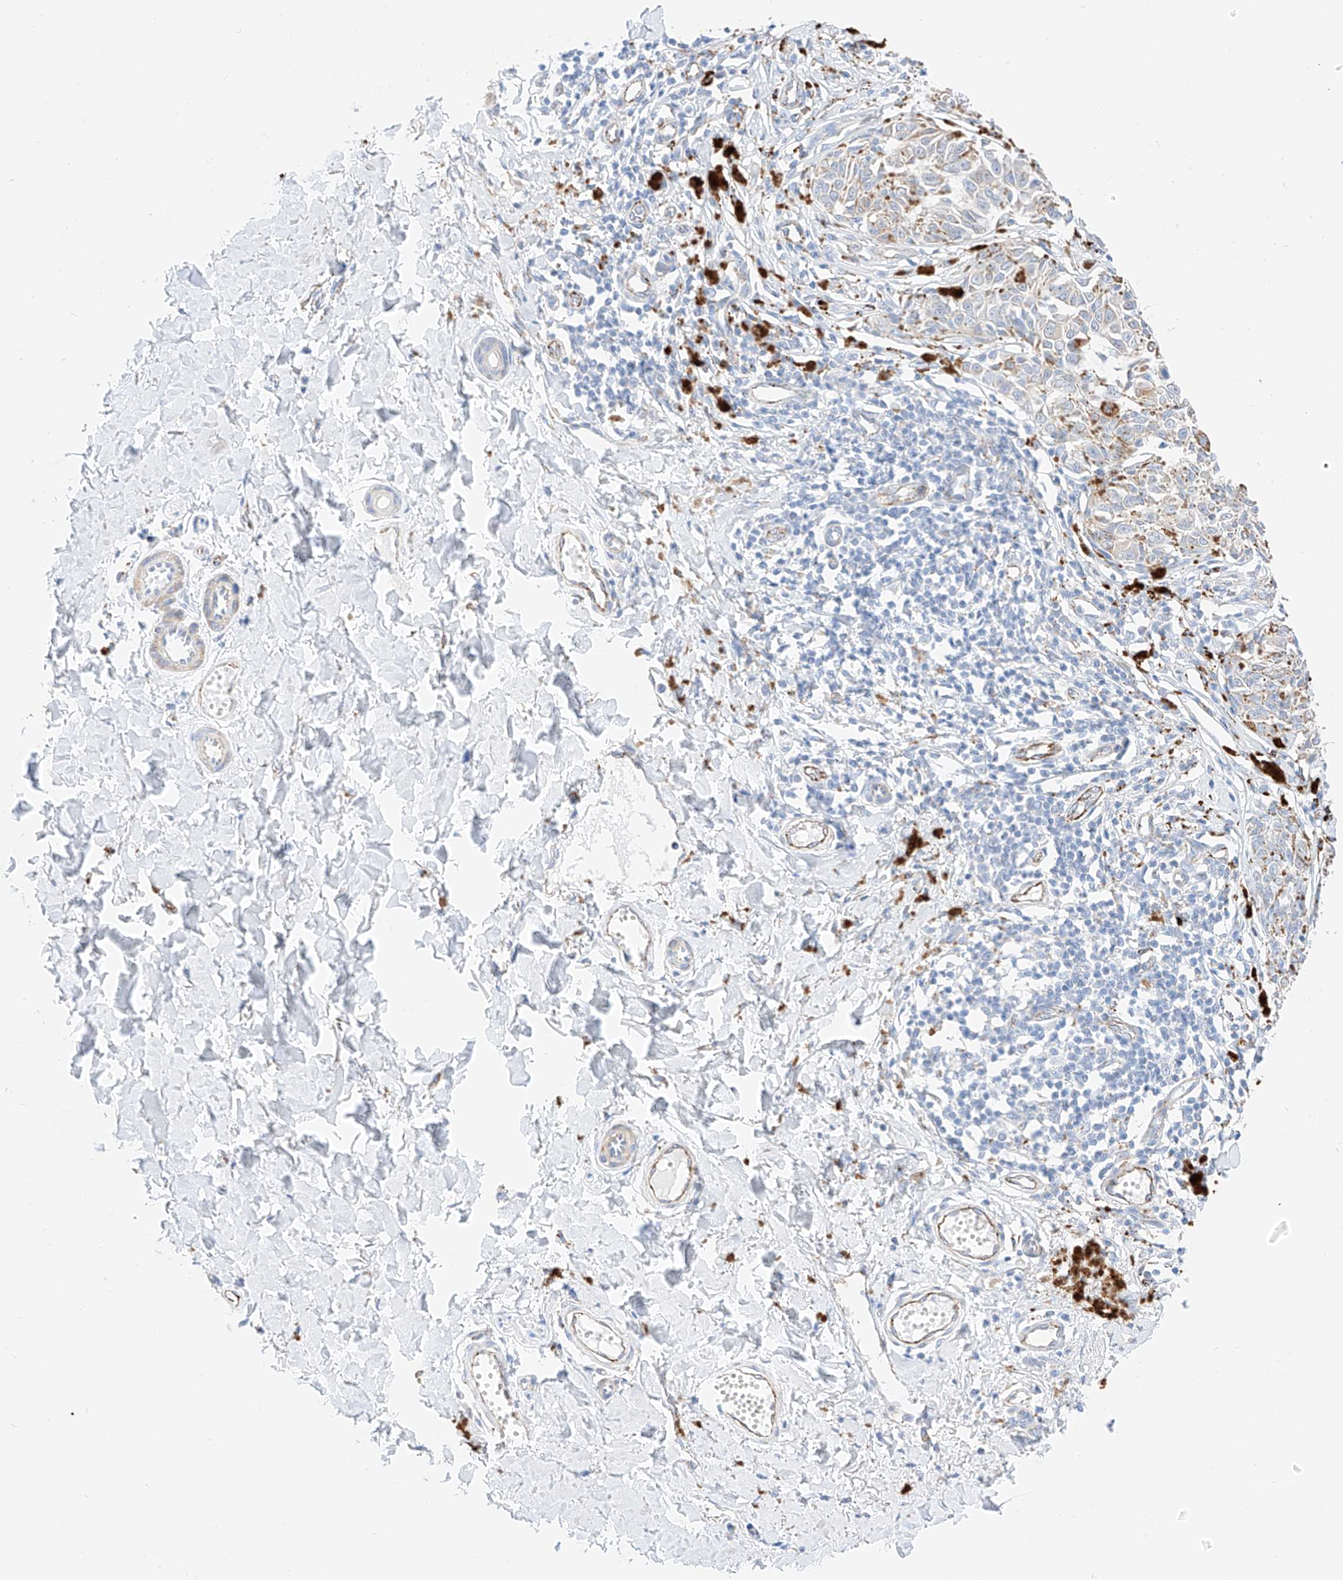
{"staining": {"intensity": "weak", "quantity": "<25%", "location": "cytoplasmic/membranous"}, "tissue": "melanoma", "cell_type": "Tumor cells", "image_type": "cancer", "snomed": [{"axis": "morphology", "description": "Malignant melanoma, NOS"}, {"axis": "topography", "description": "Skin"}], "caption": "Melanoma was stained to show a protein in brown. There is no significant staining in tumor cells.", "gene": "C6orf62", "patient": {"sex": "male", "age": 53}}